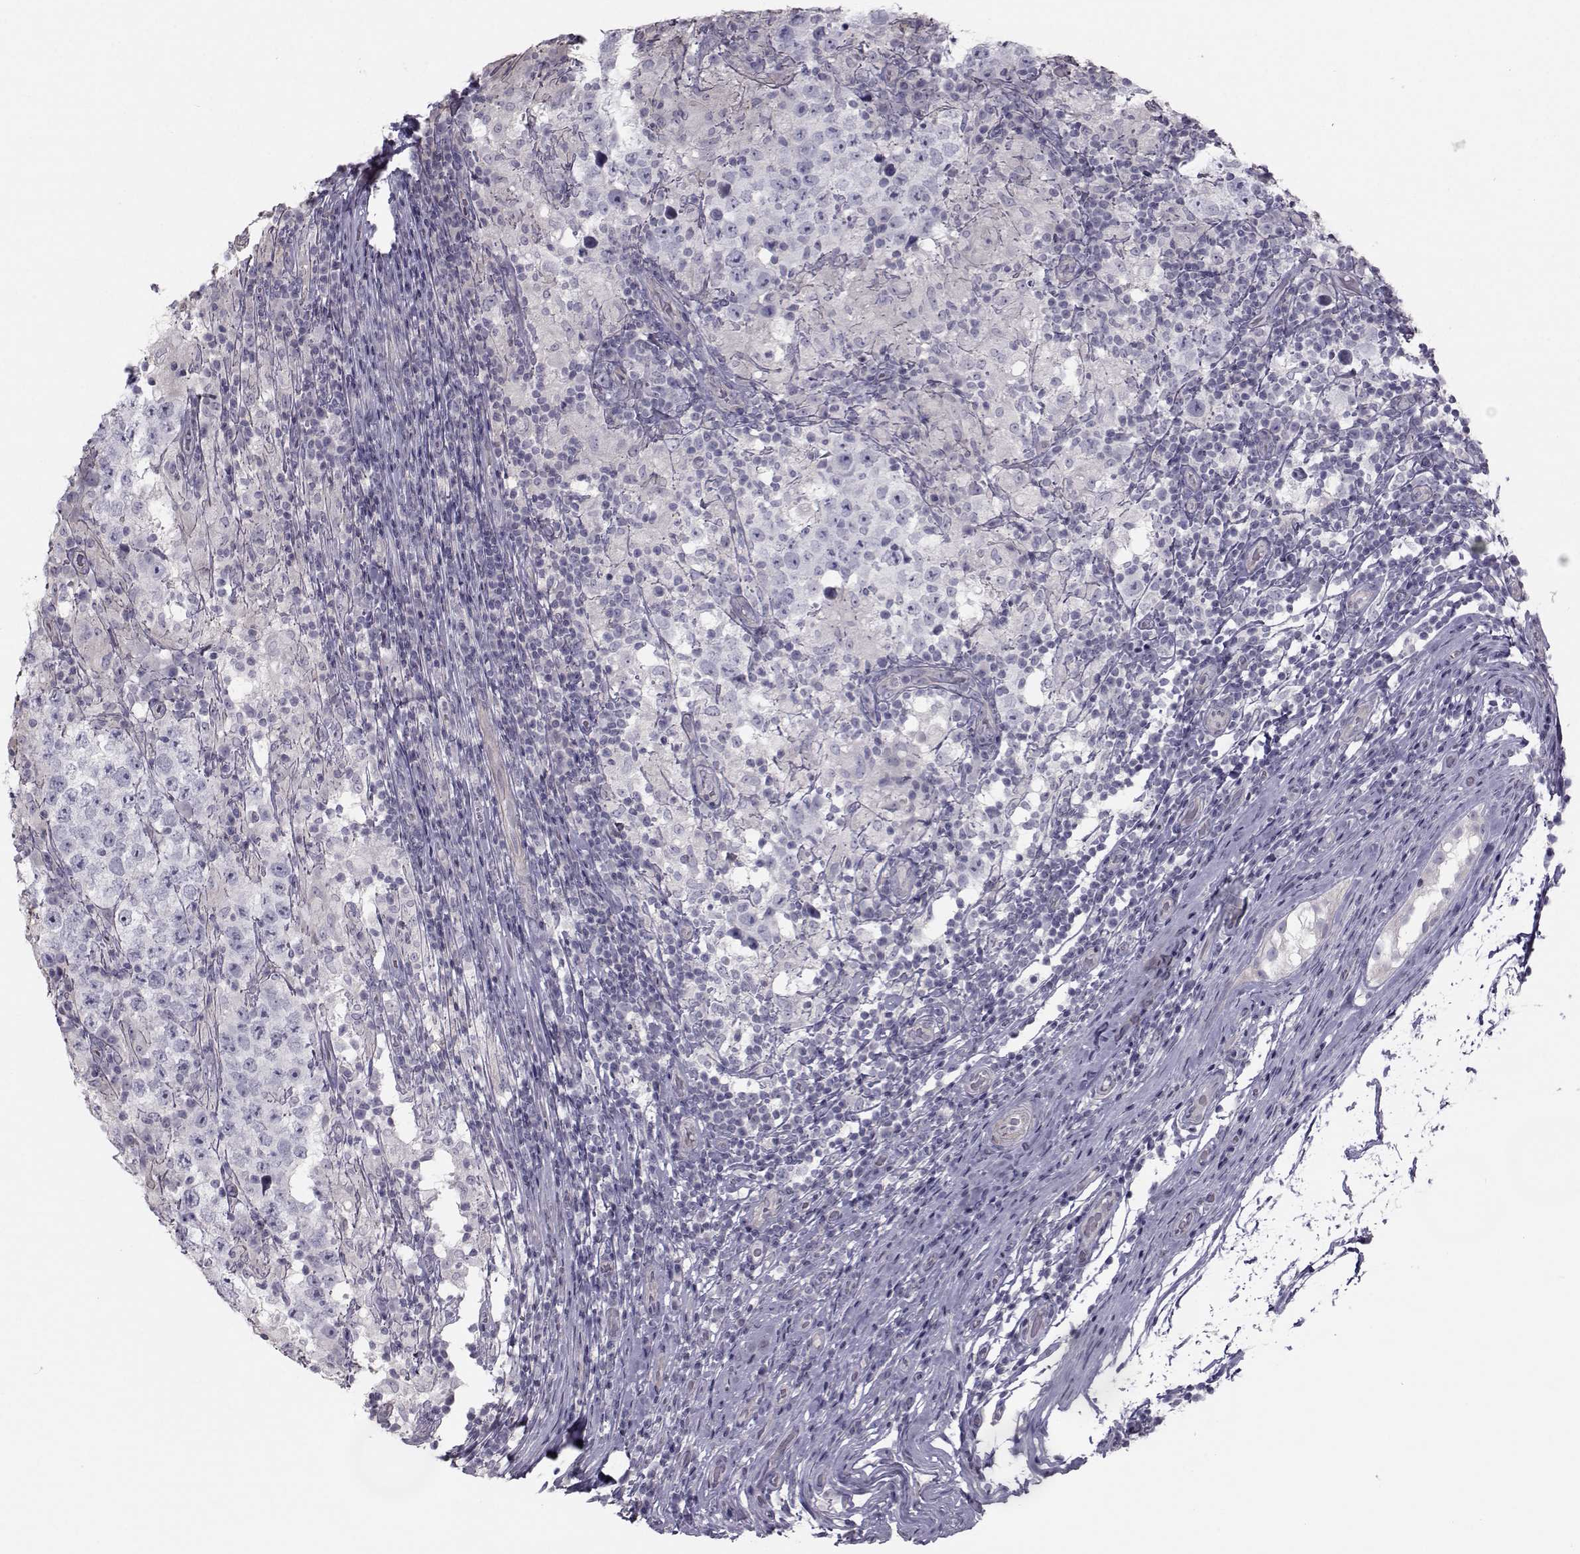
{"staining": {"intensity": "negative", "quantity": "none", "location": "none"}, "tissue": "testis cancer", "cell_type": "Tumor cells", "image_type": "cancer", "snomed": [{"axis": "morphology", "description": "Seminoma, NOS"}, {"axis": "morphology", "description": "Carcinoma, Embryonal, NOS"}, {"axis": "topography", "description": "Testis"}], "caption": "DAB immunohistochemical staining of human testis cancer (embryonal carcinoma) shows no significant staining in tumor cells.", "gene": "GARIN3", "patient": {"sex": "male", "age": 41}}